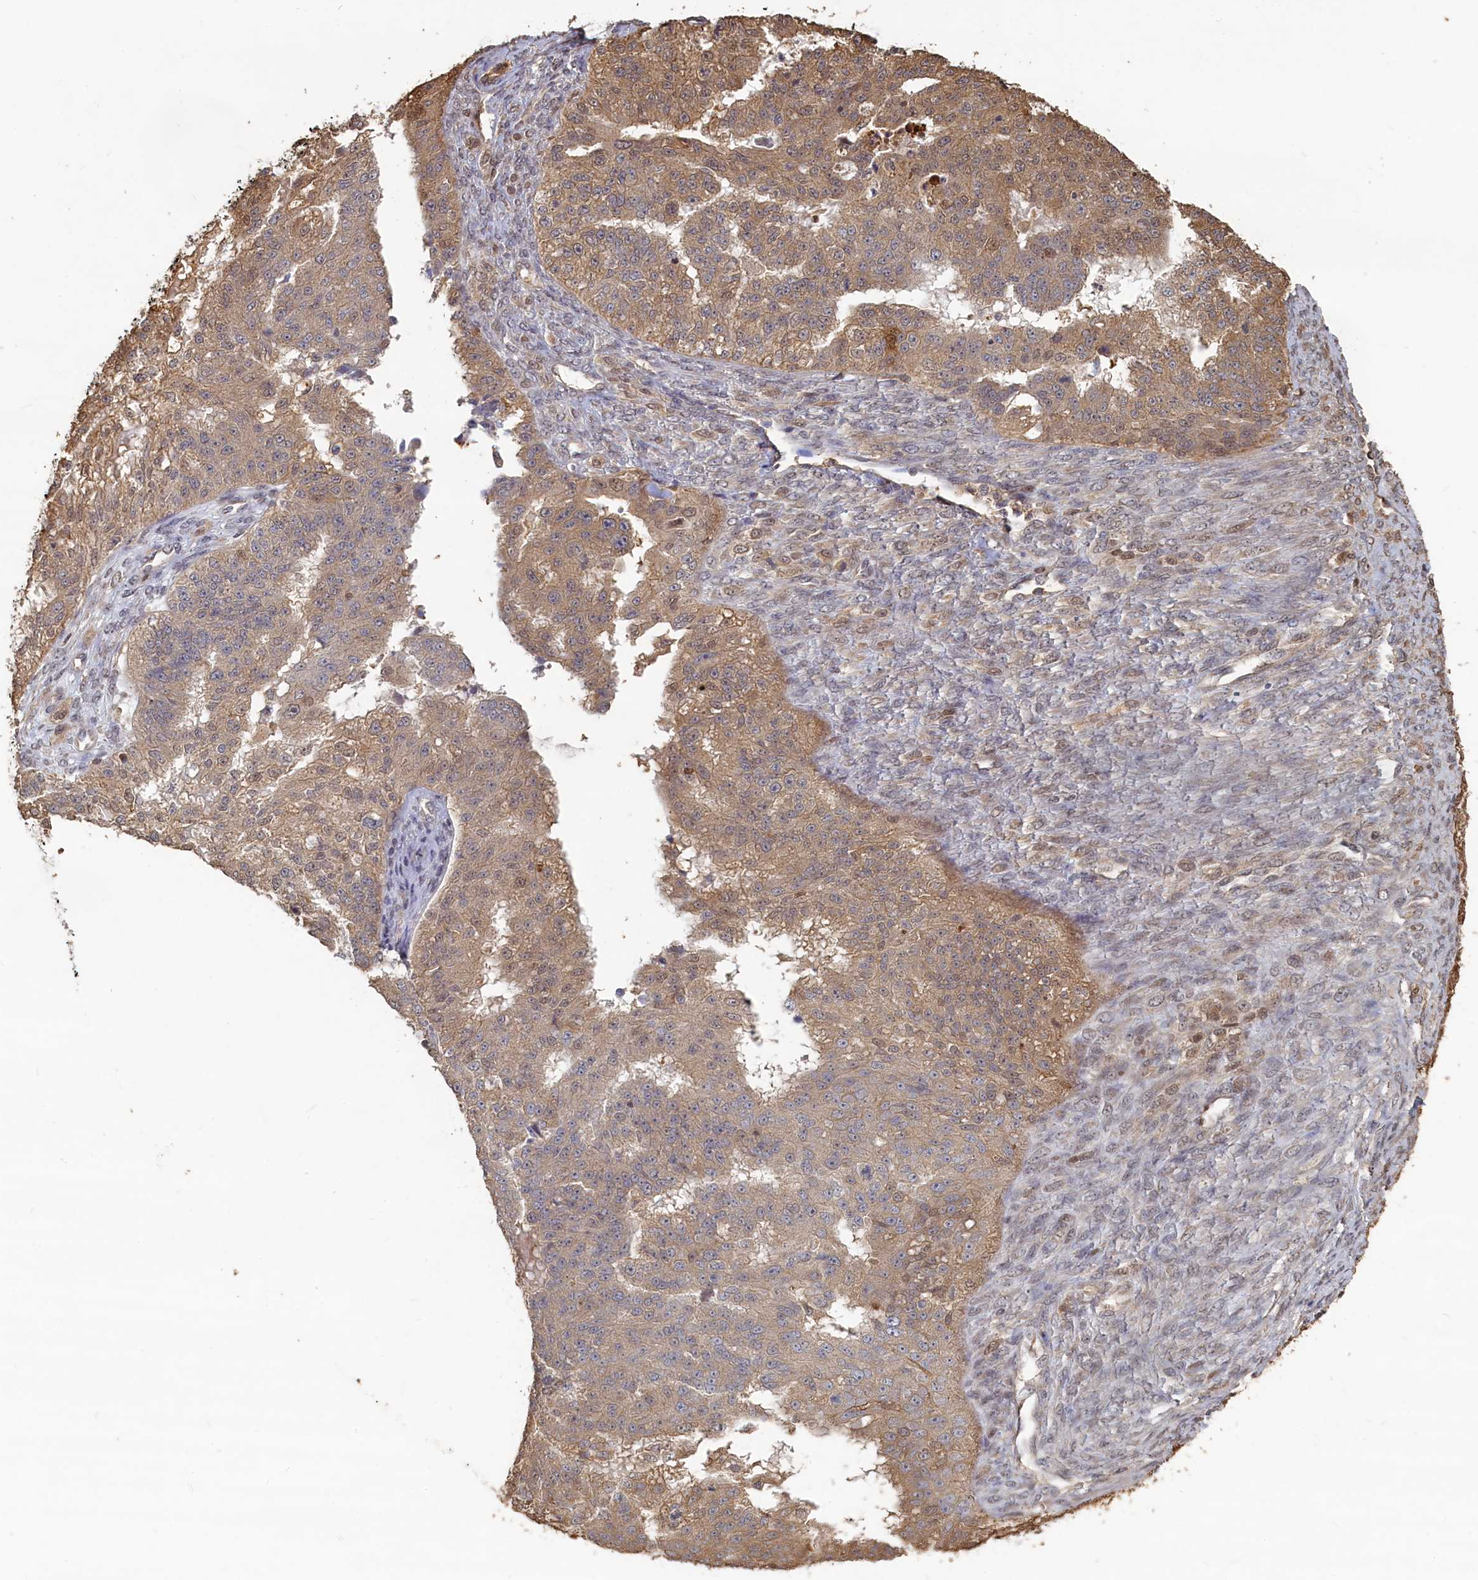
{"staining": {"intensity": "moderate", "quantity": ">75%", "location": "cytoplasmic/membranous"}, "tissue": "ovarian cancer", "cell_type": "Tumor cells", "image_type": "cancer", "snomed": [{"axis": "morphology", "description": "Cystadenocarcinoma, serous, NOS"}, {"axis": "topography", "description": "Ovary"}], "caption": "Protein staining by immunohistochemistry (IHC) exhibits moderate cytoplasmic/membranous expression in approximately >75% of tumor cells in ovarian serous cystadenocarcinoma.", "gene": "UCHL3", "patient": {"sex": "female", "age": 58}}